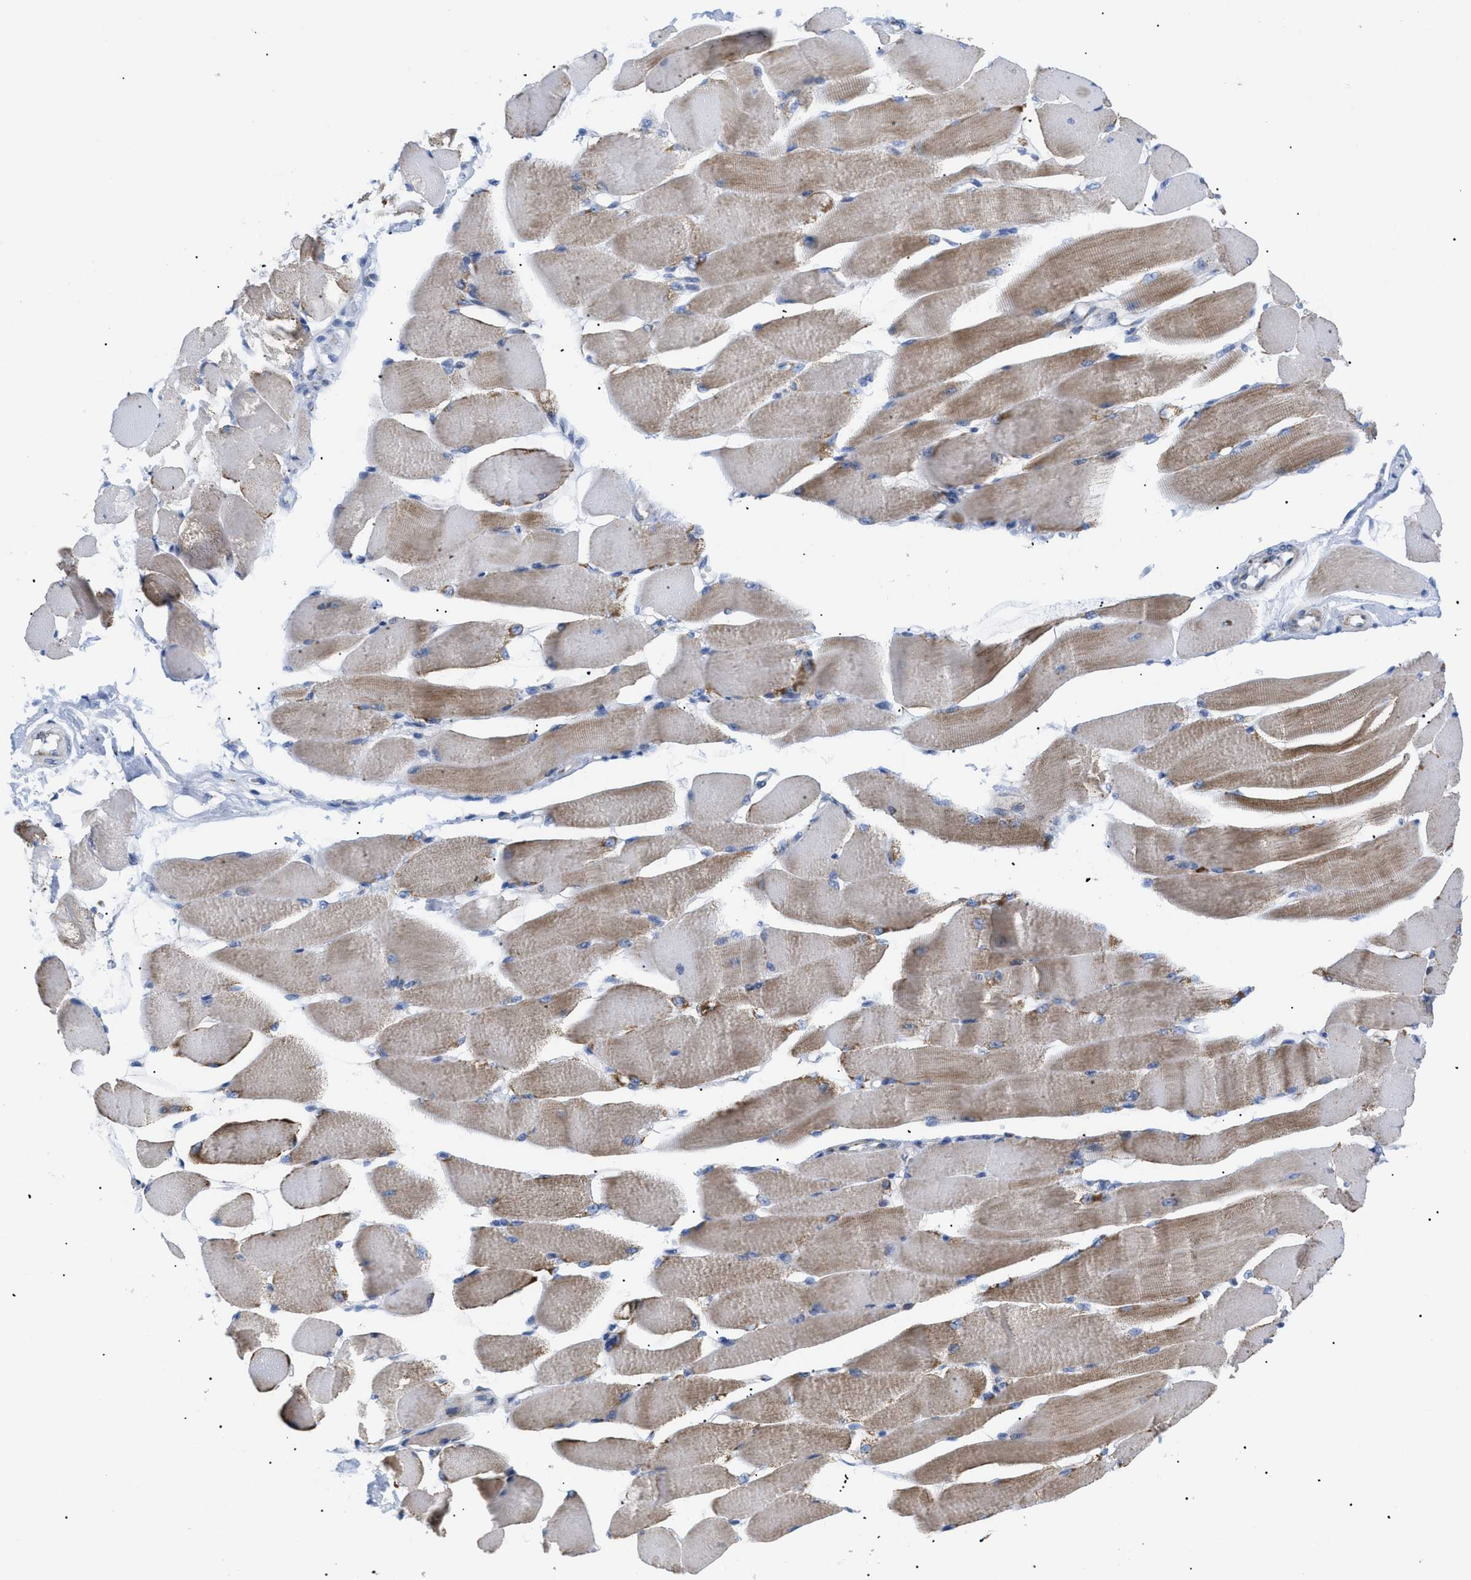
{"staining": {"intensity": "moderate", "quantity": "25%-75%", "location": "cytoplasmic/membranous"}, "tissue": "skeletal muscle", "cell_type": "Myocytes", "image_type": "normal", "snomed": [{"axis": "morphology", "description": "Normal tissue, NOS"}, {"axis": "topography", "description": "Skeletal muscle"}, {"axis": "topography", "description": "Peripheral nerve tissue"}], "caption": "High-power microscopy captured an immunohistochemistry image of normal skeletal muscle, revealing moderate cytoplasmic/membranous staining in approximately 25%-75% of myocytes. Using DAB (brown) and hematoxylin (blue) stains, captured at high magnification using brightfield microscopy.", "gene": "TMEM17", "patient": {"sex": "female", "age": 84}}